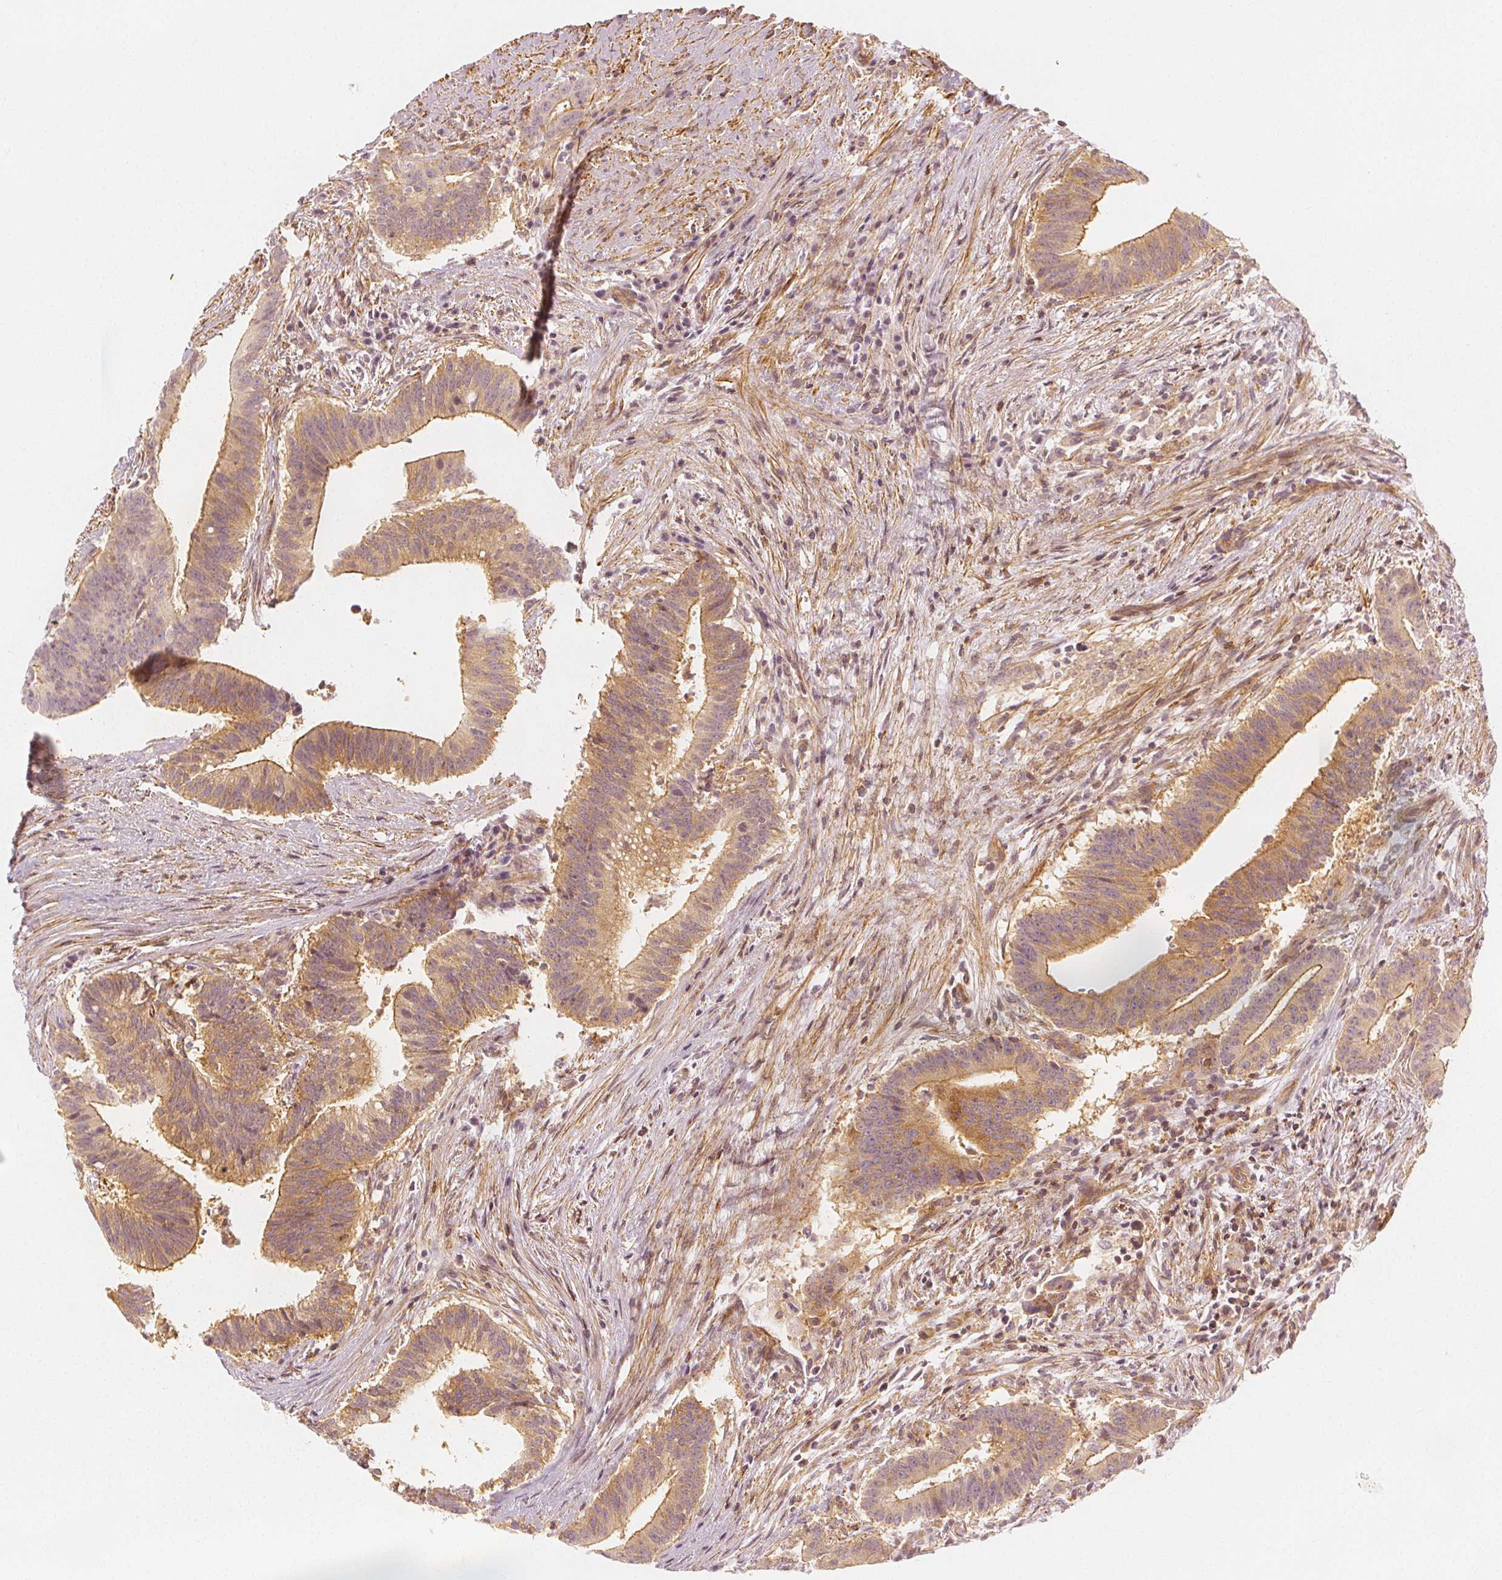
{"staining": {"intensity": "moderate", "quantity": ">75%", "location": "cytoplasmic/membranous"}, "tissue": "colorectal cancer", "cell_type": "Tumor cells", "image_type": "cancer", "snomed": [{"axis": "morphology", "description": "Adenocarcinoma, NOS"}, {"axis": "topography", "description": "Colon"}], "caption": "There is medium levels of moderate cytoplasmic/membranous expression in tumor cells of colorectal cancer, as demonstrated by immunohistochemical staining (brown color).", "gene": "ARHGAP26", "patient": {"sex": "female", "age": 43}}